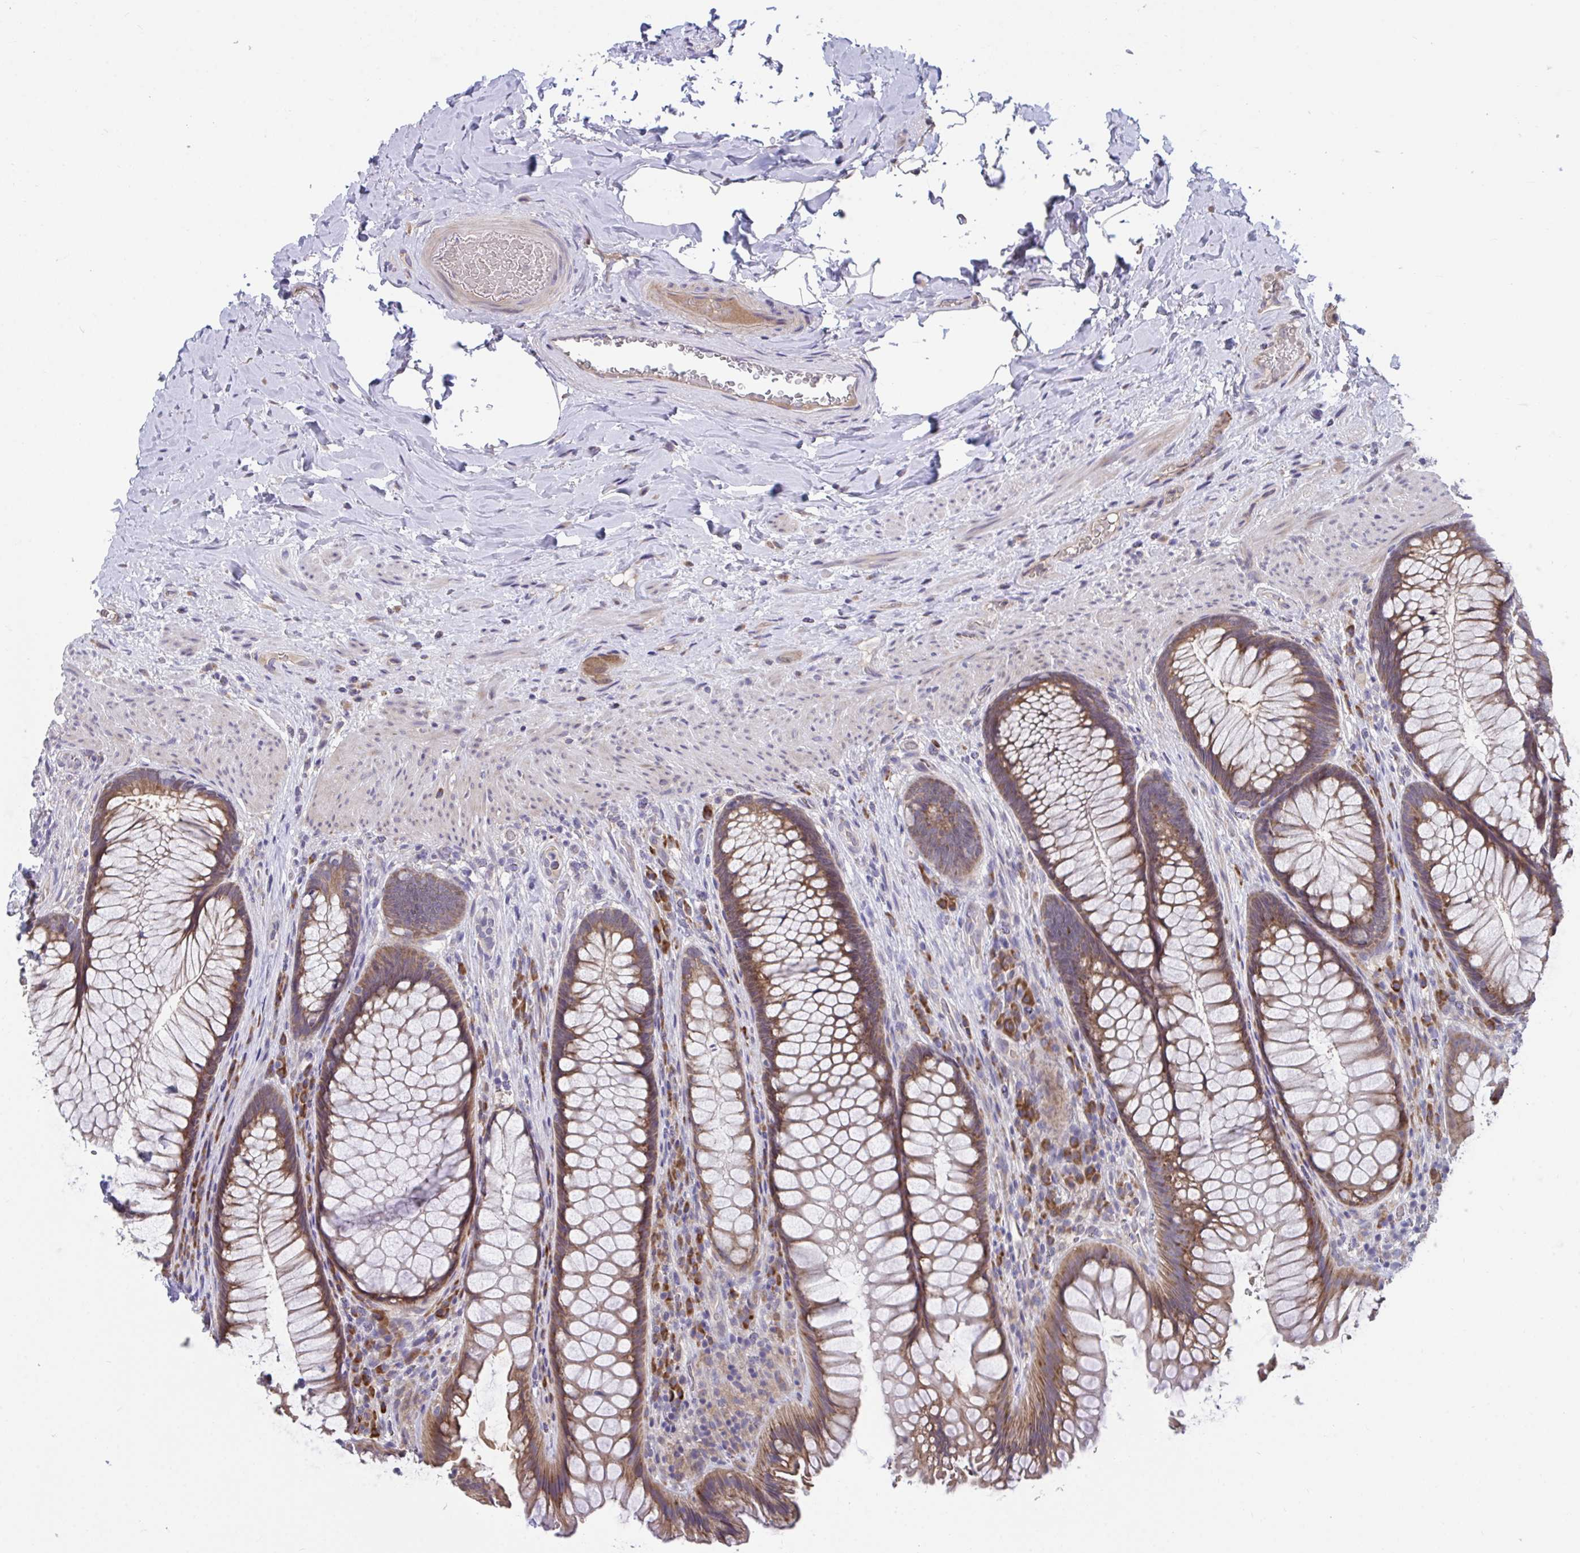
{"staining": {"intensity": "moderate", "quantity": ">75%", "location": "cytoplasmic/membranous"}, "tissue": "rectum", "cell_type": "Glandular cells", "image_type": "normal", "snomed": [{"axis": "morphology", "description": "Normal tissue, NOS"}, {"axis": "topography", "description": "Rectum"}], "caption": "This histopathology image demonstrates benign rectum stained with immunohistochemistry to label a protein in brown. The cytoplasmic/membranous of glandular cells show moderate positivity for the protein. Nuclei are counter-stained blue.", "gene": "SUSD4", "patient": {"sex": "male", "age": 53}}